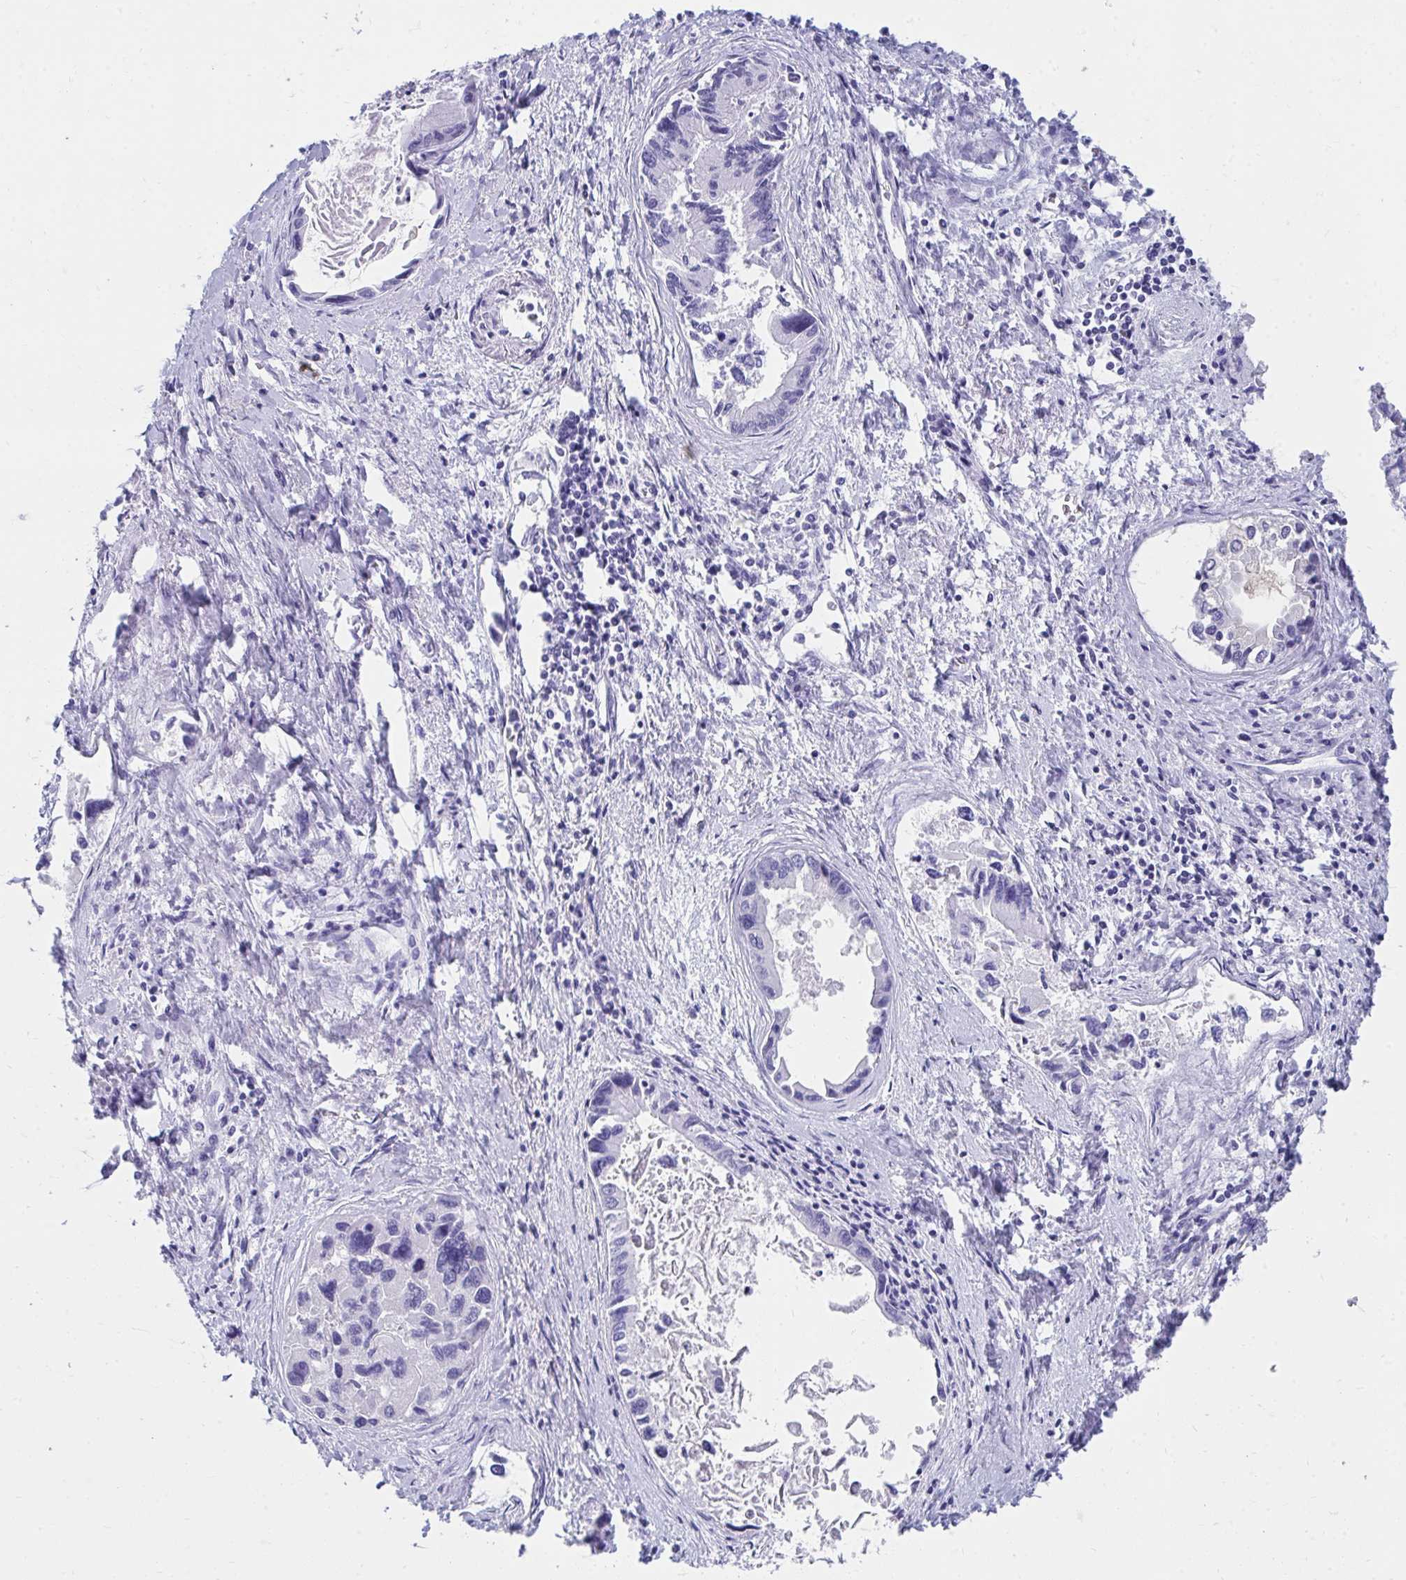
{"staining": {"intensity": "negative", "quantity": "none", "location": "none"}, "tissue": "liver cancer", "cell_type": "Tumor cells", "image_type": "cancer", "snomed": [{"axis": "morphology", "description": "Cholangiocarcinoma"}, {"axis": "topography", "description": "Liver"}], "caption": "DAB immunohistochemical staining of cholangiocarcinoma (liver) exhibits no significant staining in tumor cells.", "gene": "HGD", "patient": {"sex": "male", "age": 66}}